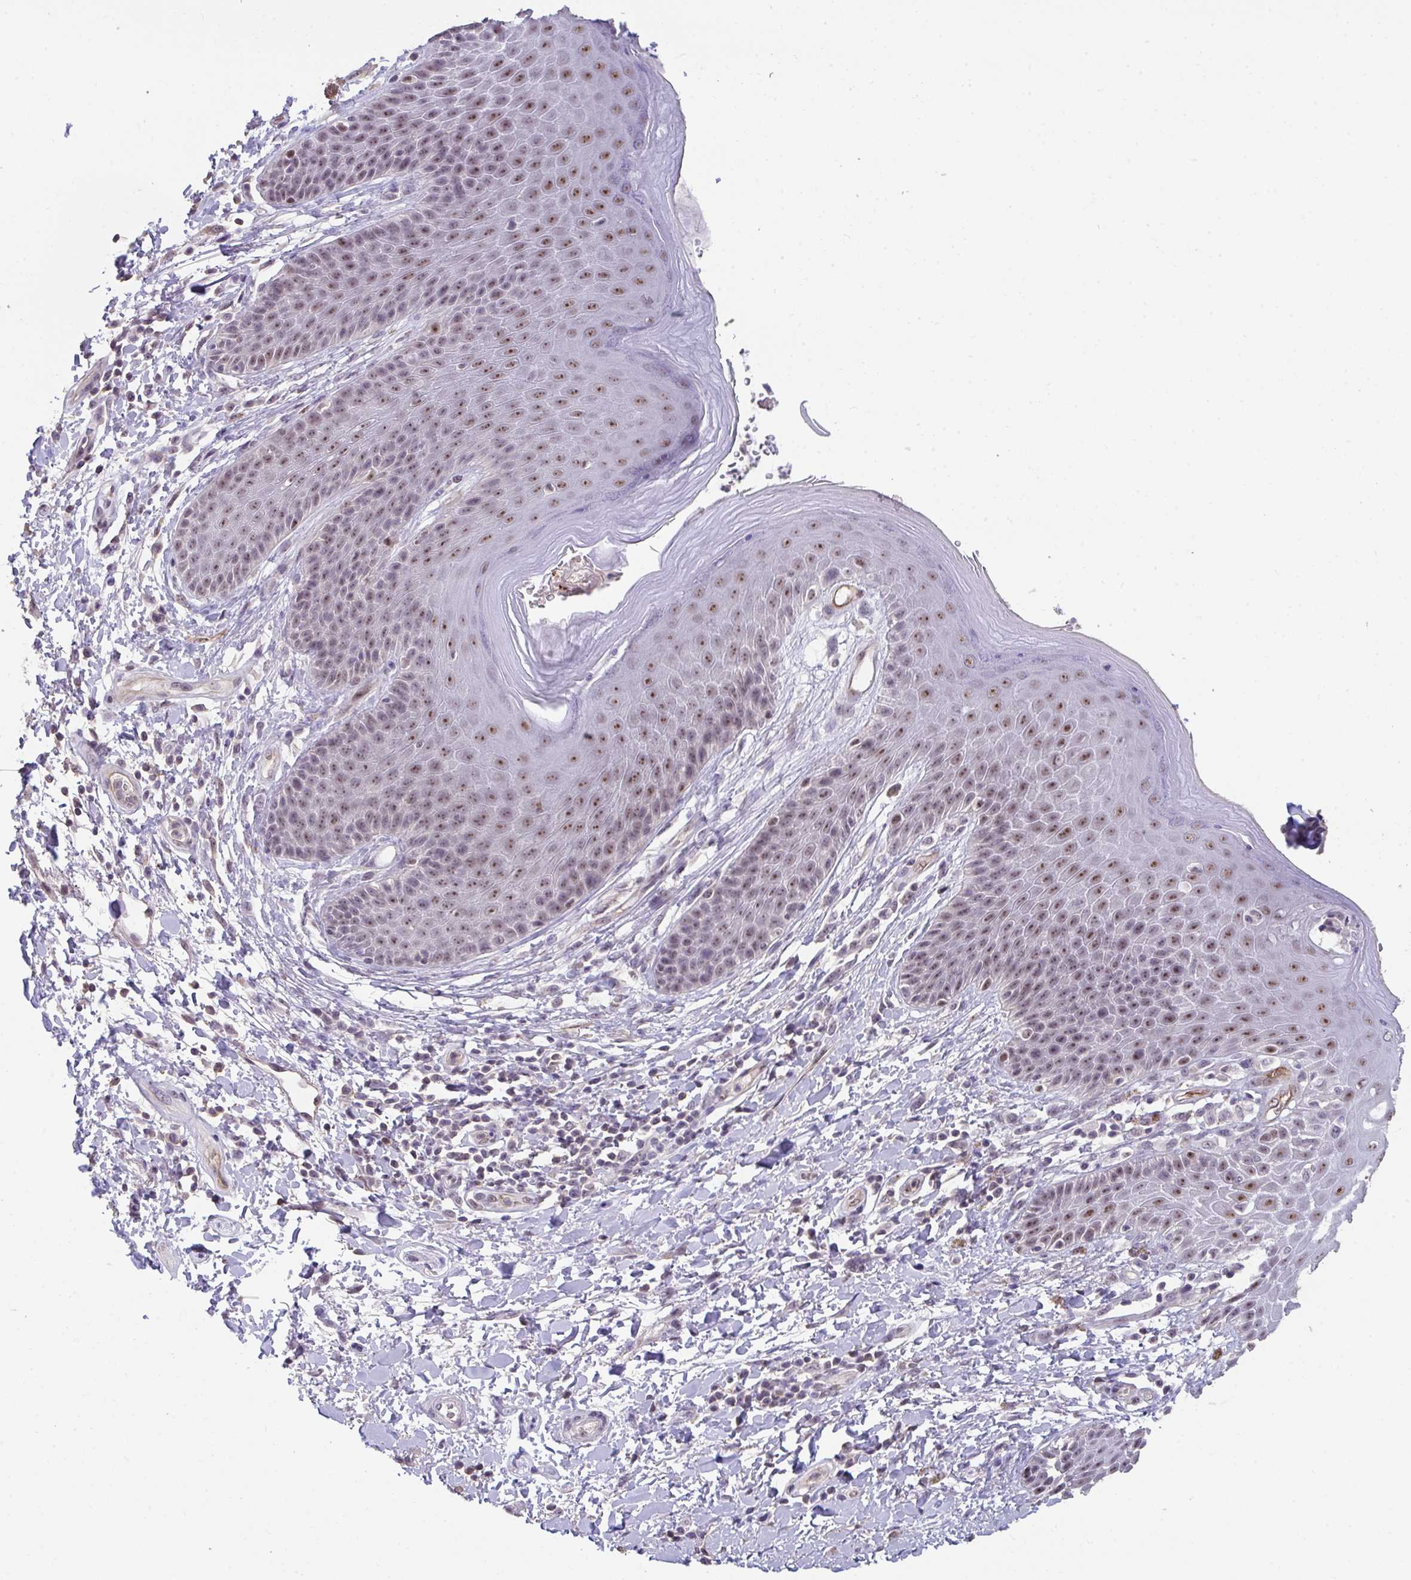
{"staining": {"intensity": "moderate", "quantity": "25%-75%", "location": "nuclear"}, "tissue": "skin", "cell_type": "Epidermal cells", "image_type": "normal", "snomed": [{"axis": "morphology", "description": "Normal tissue, NOS"}, {"axis": "topography", "description": "Anal"}, {"axis": "topography", "description": "Peripheral nerve tissue"}], "caption": "The immunohistochemical stain highlights moderate nuclear positivity in epidermal cells of normal skin.", "gene": "SENP3", "patient": {"sex": "male", "age": 51}}